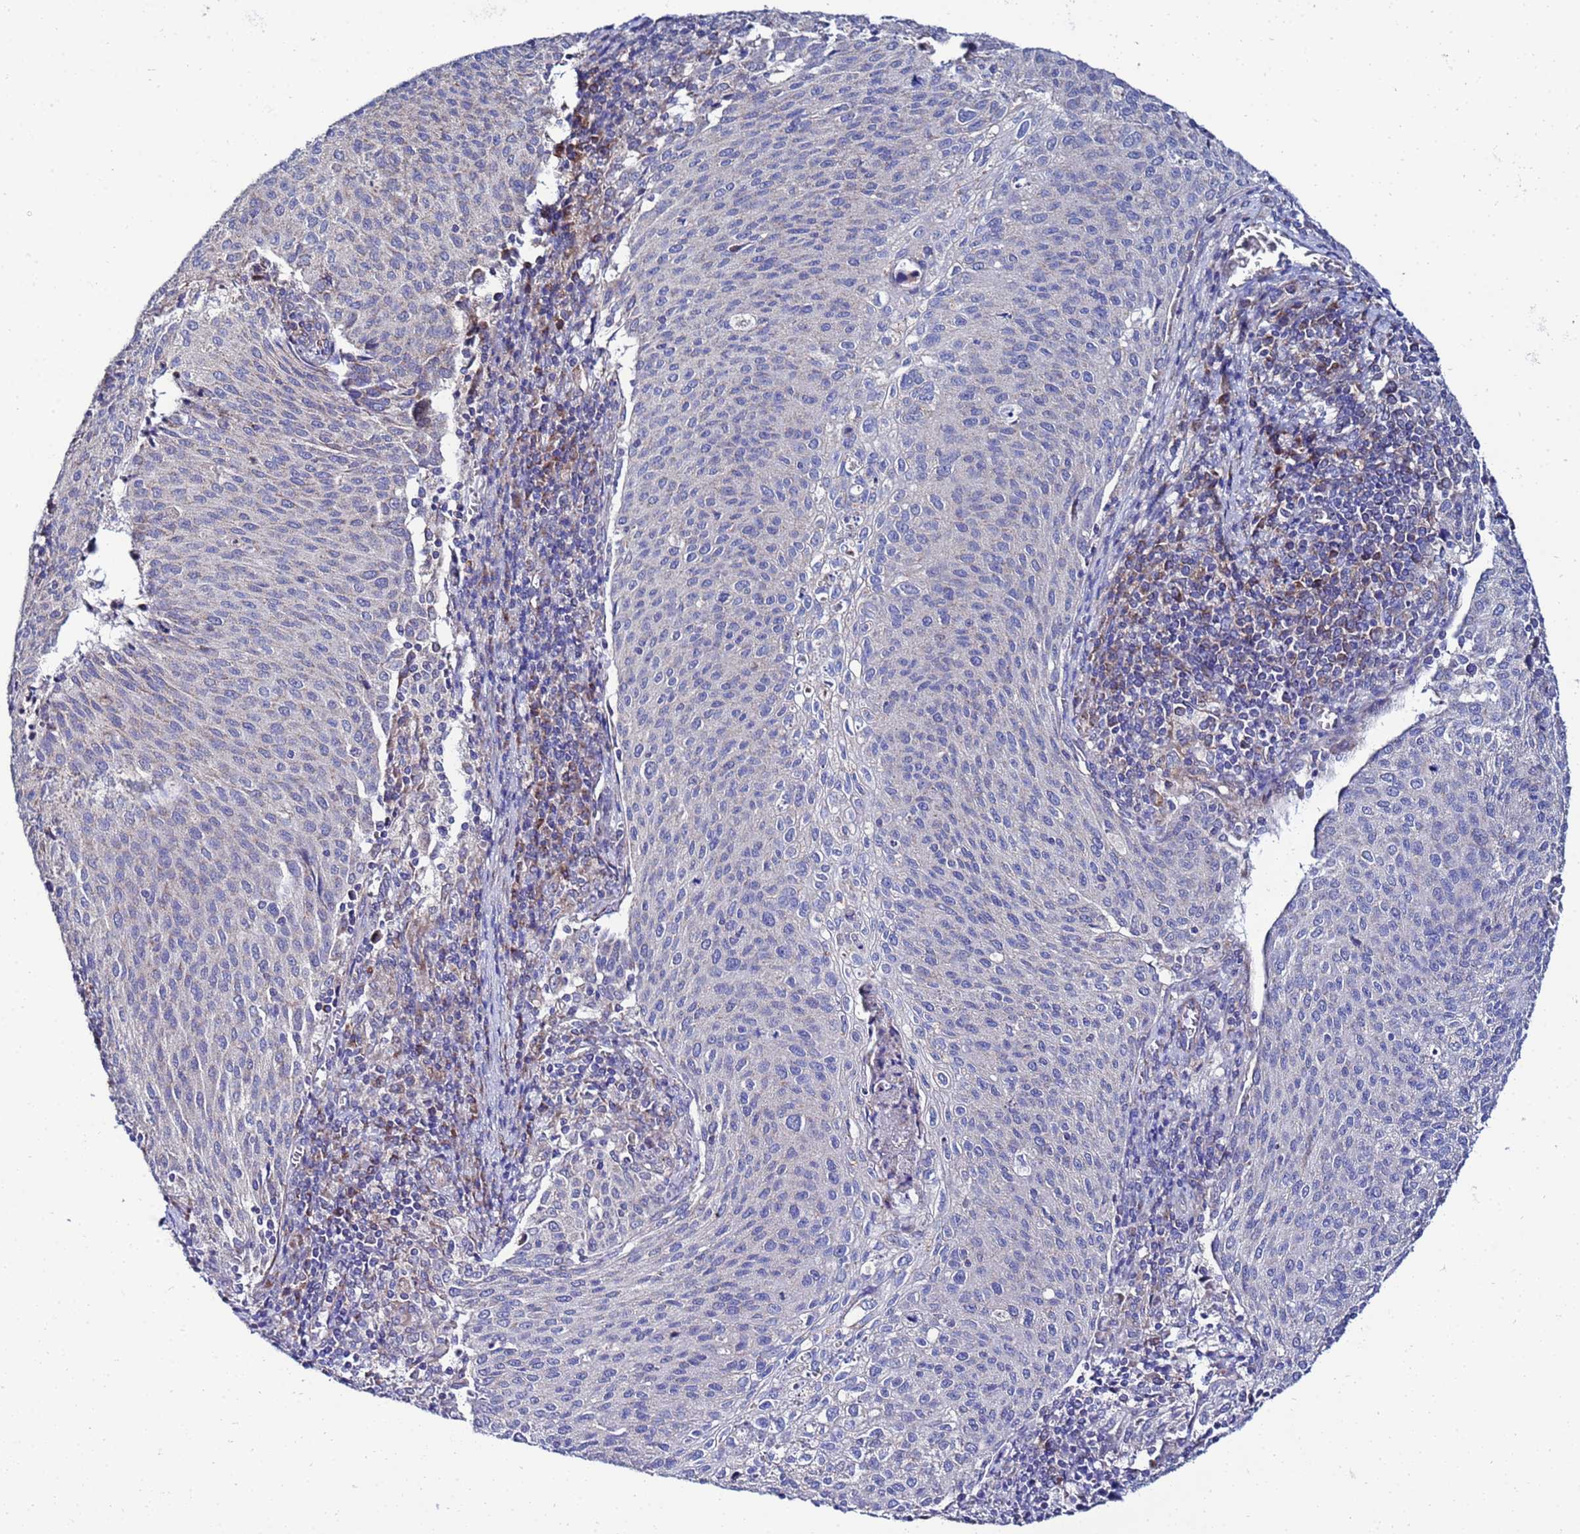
{"staining": {"intensity": "negative", "quantity": "none", "location": "none"}, "tissue": "cervical cancer", "cell_type": "Tumor cells", "image_type": "cancer", "snomed": [{"axis": "morphology", "description": "Squamous cell carcinoma, NOS"}, {"axis": "topography", "description": "Cervix"}], "caption": "An image of human cervical cancer is negative for staining in tumor cells.", "gene": "FAHD2A", "patient": {"sex": "female", "age": 46}}